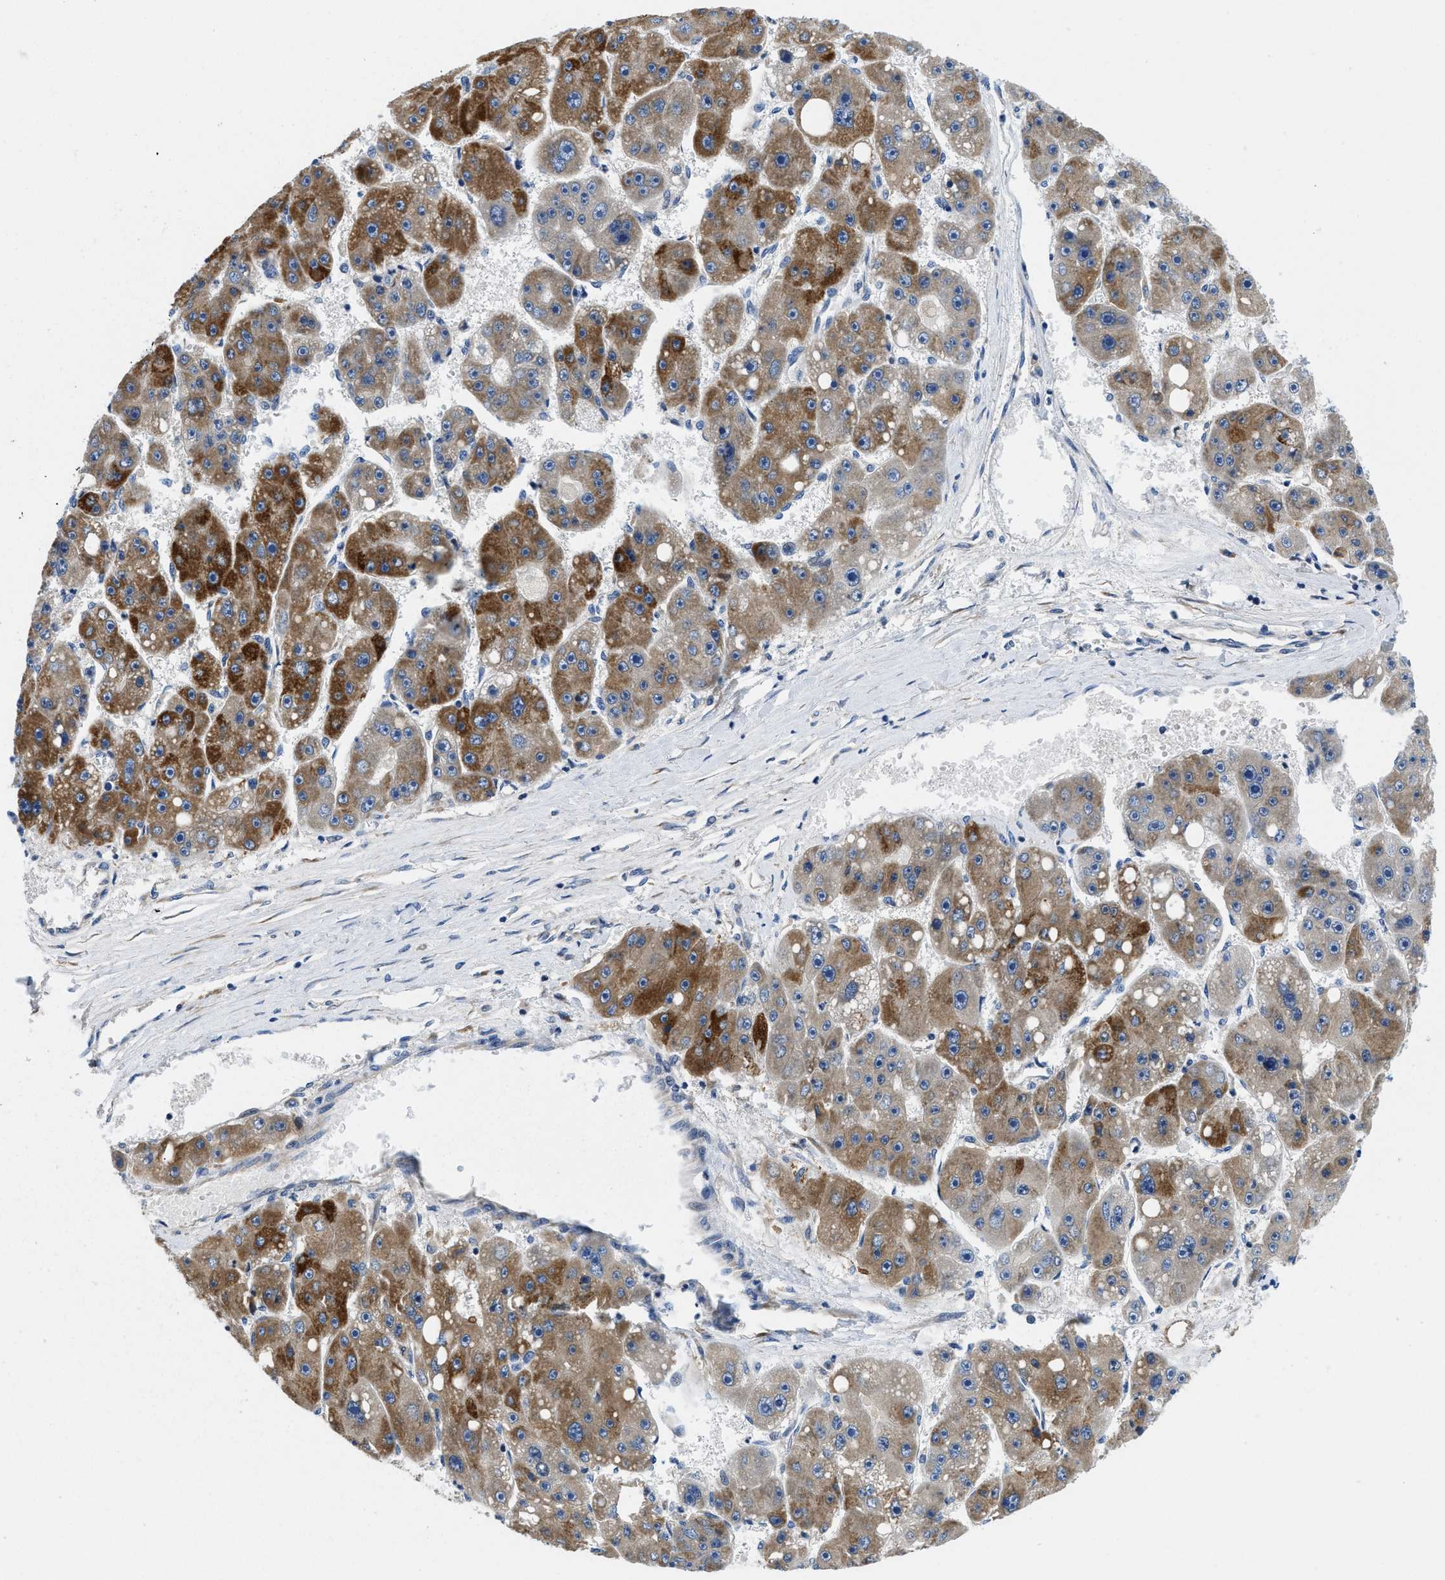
{"staining": {"intensity": "moderate", "quantity": "25%-75%", "location": "cytoplasmic/membranous"}, "tissue": "liver cancer", "cell_type": "Tumor cells", "image_type": "cancer", "snomed": [{"axis": "morphology", "description": "Carcinoma, Hepatocellular, NOS"}, {"axis": "topography", "description": "Liver"}], "caption": "Immunohistochemistry image of liver cancer stained for a protein (brown), which demonstrates medium levels of moderate cytoplasmic/membranous staining in about 25%-75% of tumor cells.", "gene": "IKBKE", "patient": {"sex": "female", "age": 61}}